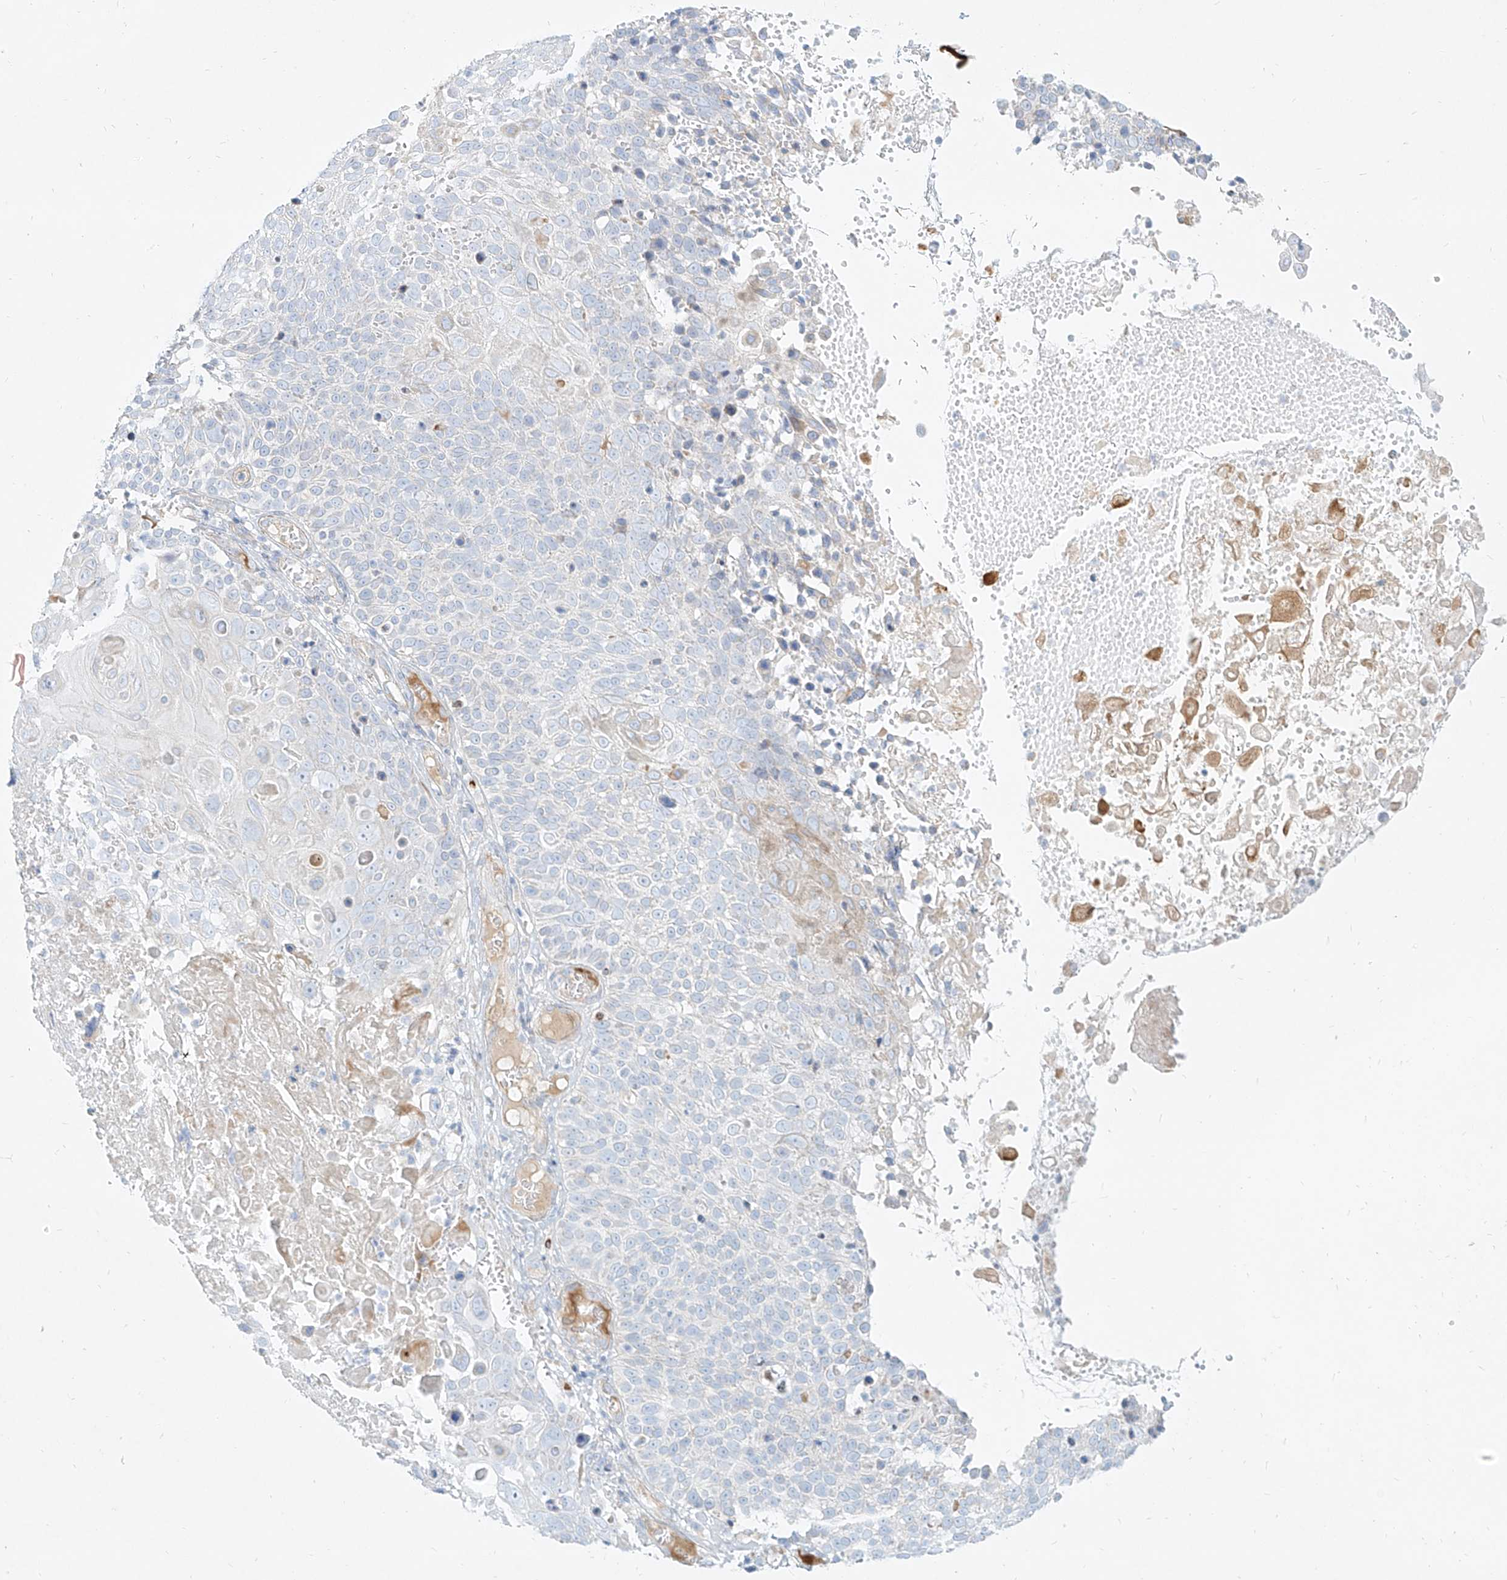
{"staining": {"intensity": "negative", "quantity": "none", "location": "none"}, "tissue": "cervical cancer", "cell_type": "Tumor cells", "image_type": "cancer", "snomed": [{"axis": "morphology", "description": "Squamous cell carcinoma, NOS"}, {"axis": "topography", "description": "Cervix"}], "caption": "IHC histopathology image of human cervical cancer (squamous cell carcinoma) stained for a protein (brown), which demonstrates no positivity in tumor cells.", "gene": "MTX2", "patient": {"sex": "female", "age": 74}}